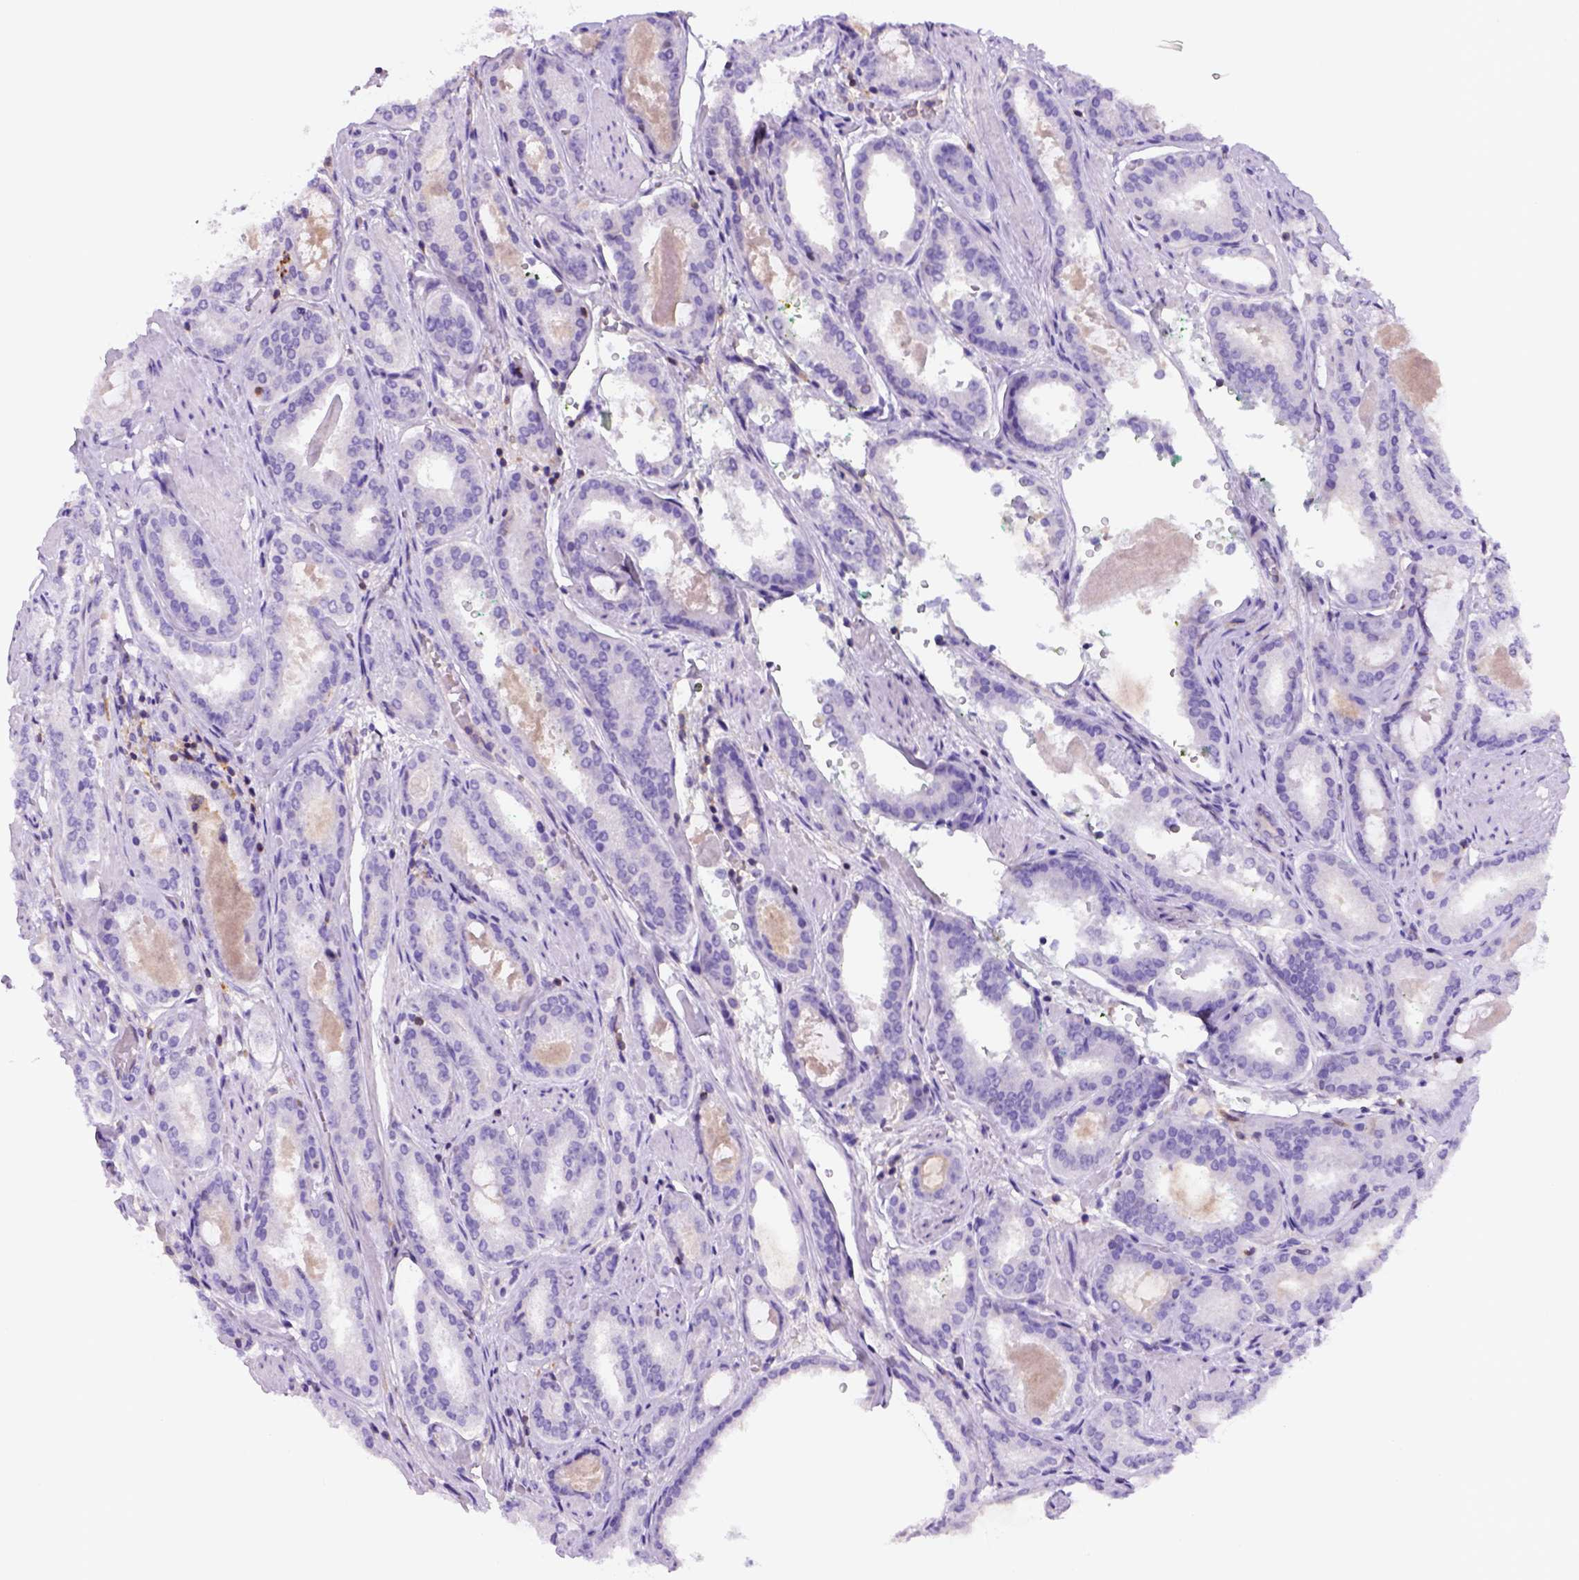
{"staining": {"intensity": "negative", "quantity": "none", "location": "none"}, "tissue": "prostate cancer", "cell_type": "Tumor cells", "image_type": "cancer", "snomed": [{"axis": "morphology", "description": "Adenocarcinoma, High grade"}, {"axis": "topography", "description": "Prostate"}], "caption": "The immunohistochemistry image has no significant expression in tumor cells of prostate adenocarcinoma (high-grade) tissue.", "gene": "INPP5D", "patient": {"sex": "male", "age": 63}}